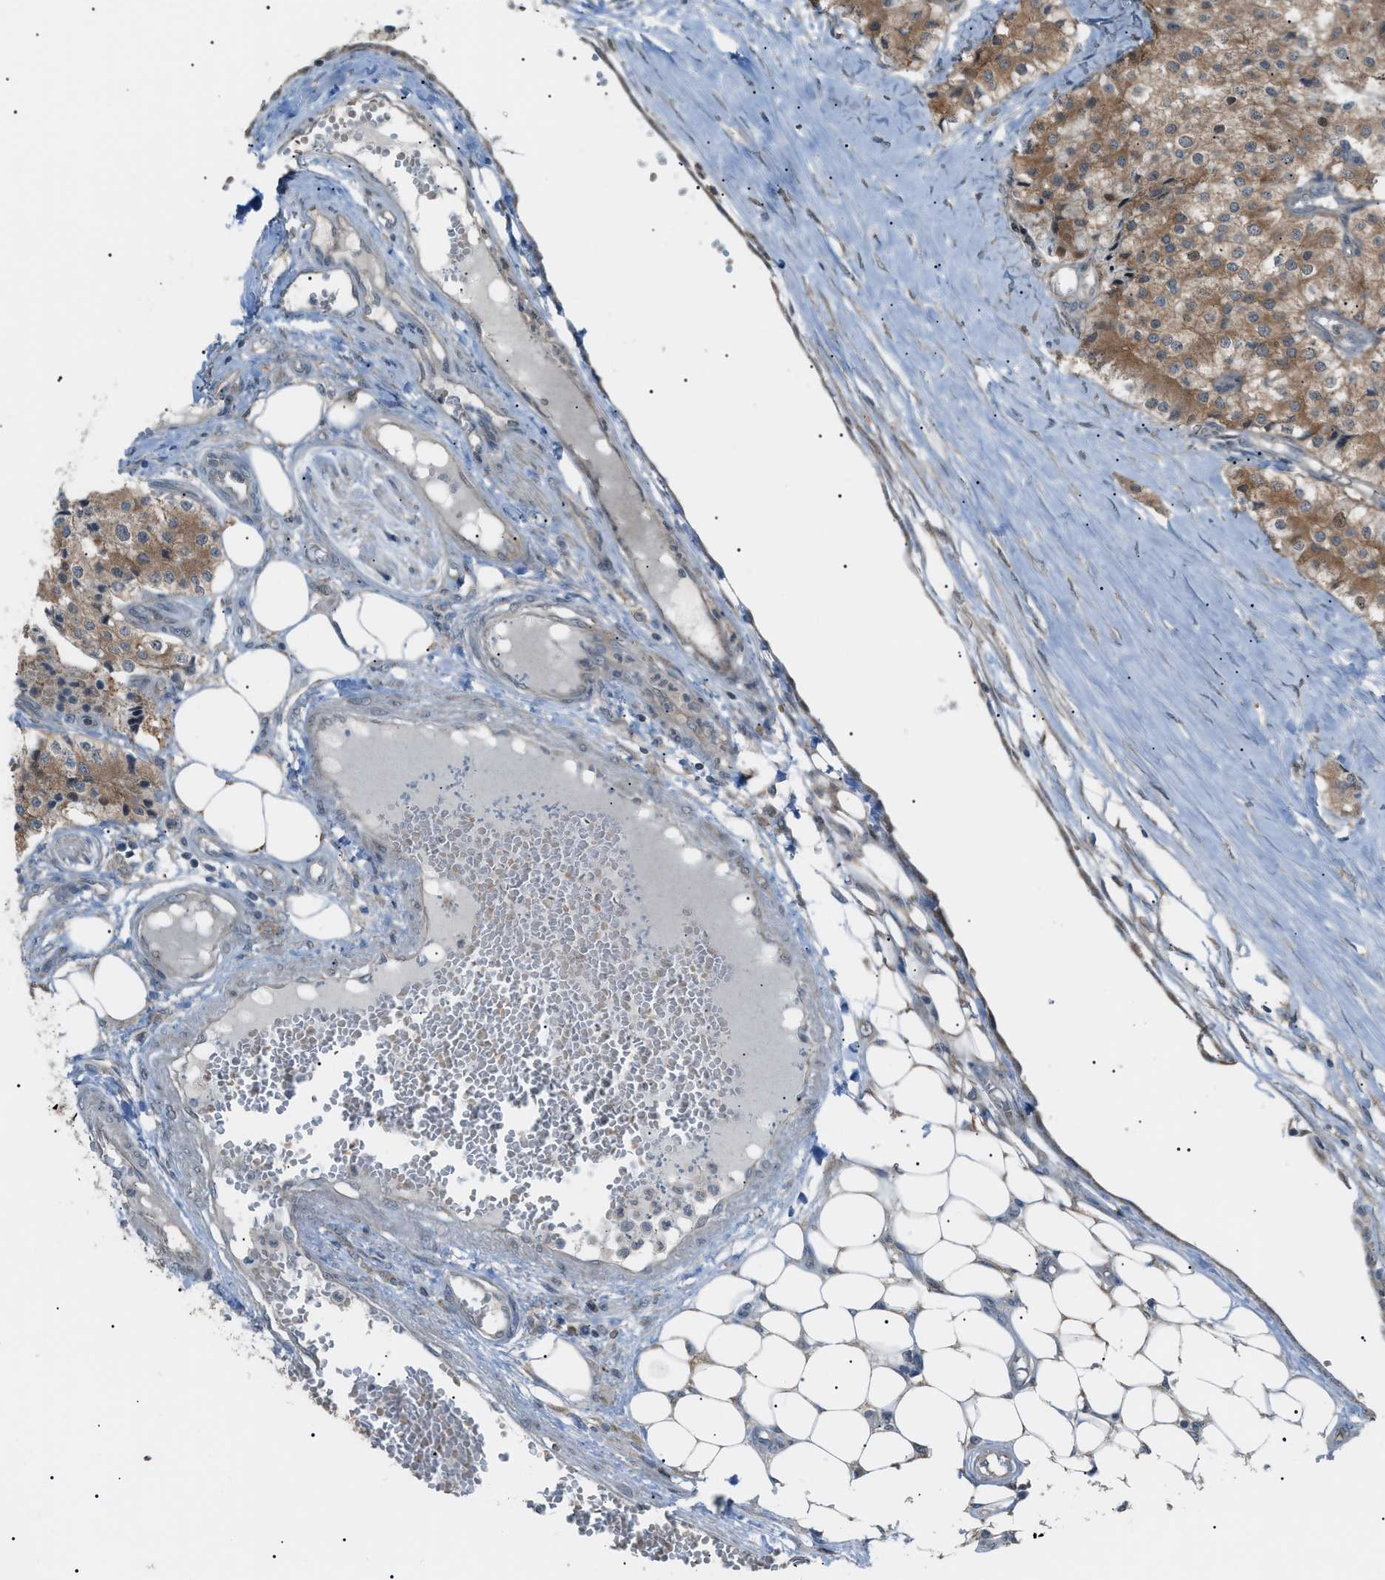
{"staining": {"intensity": "moderate", "quantity": ">75%", "location": "cytoplasmic/membranous"}, "tissue": "carcinoid", "cell_type": "Tumor cells", "image_type": "cancer", "snomed": [{"axis": "morphology", "description": "Carcinoid, malignant, NOS"}, {"axis": "topography", "description": "Colon"}], "caption": "High-power microscopy captured an immunohistochemistry (IHC) photomicrograph of malignant carcinoid, revealing moderate cytoplasmic/membranous staining in approximately >75% of tumor cells.", "gene": "LPIN2", "patient": {"sex": "female", "age": 52}}